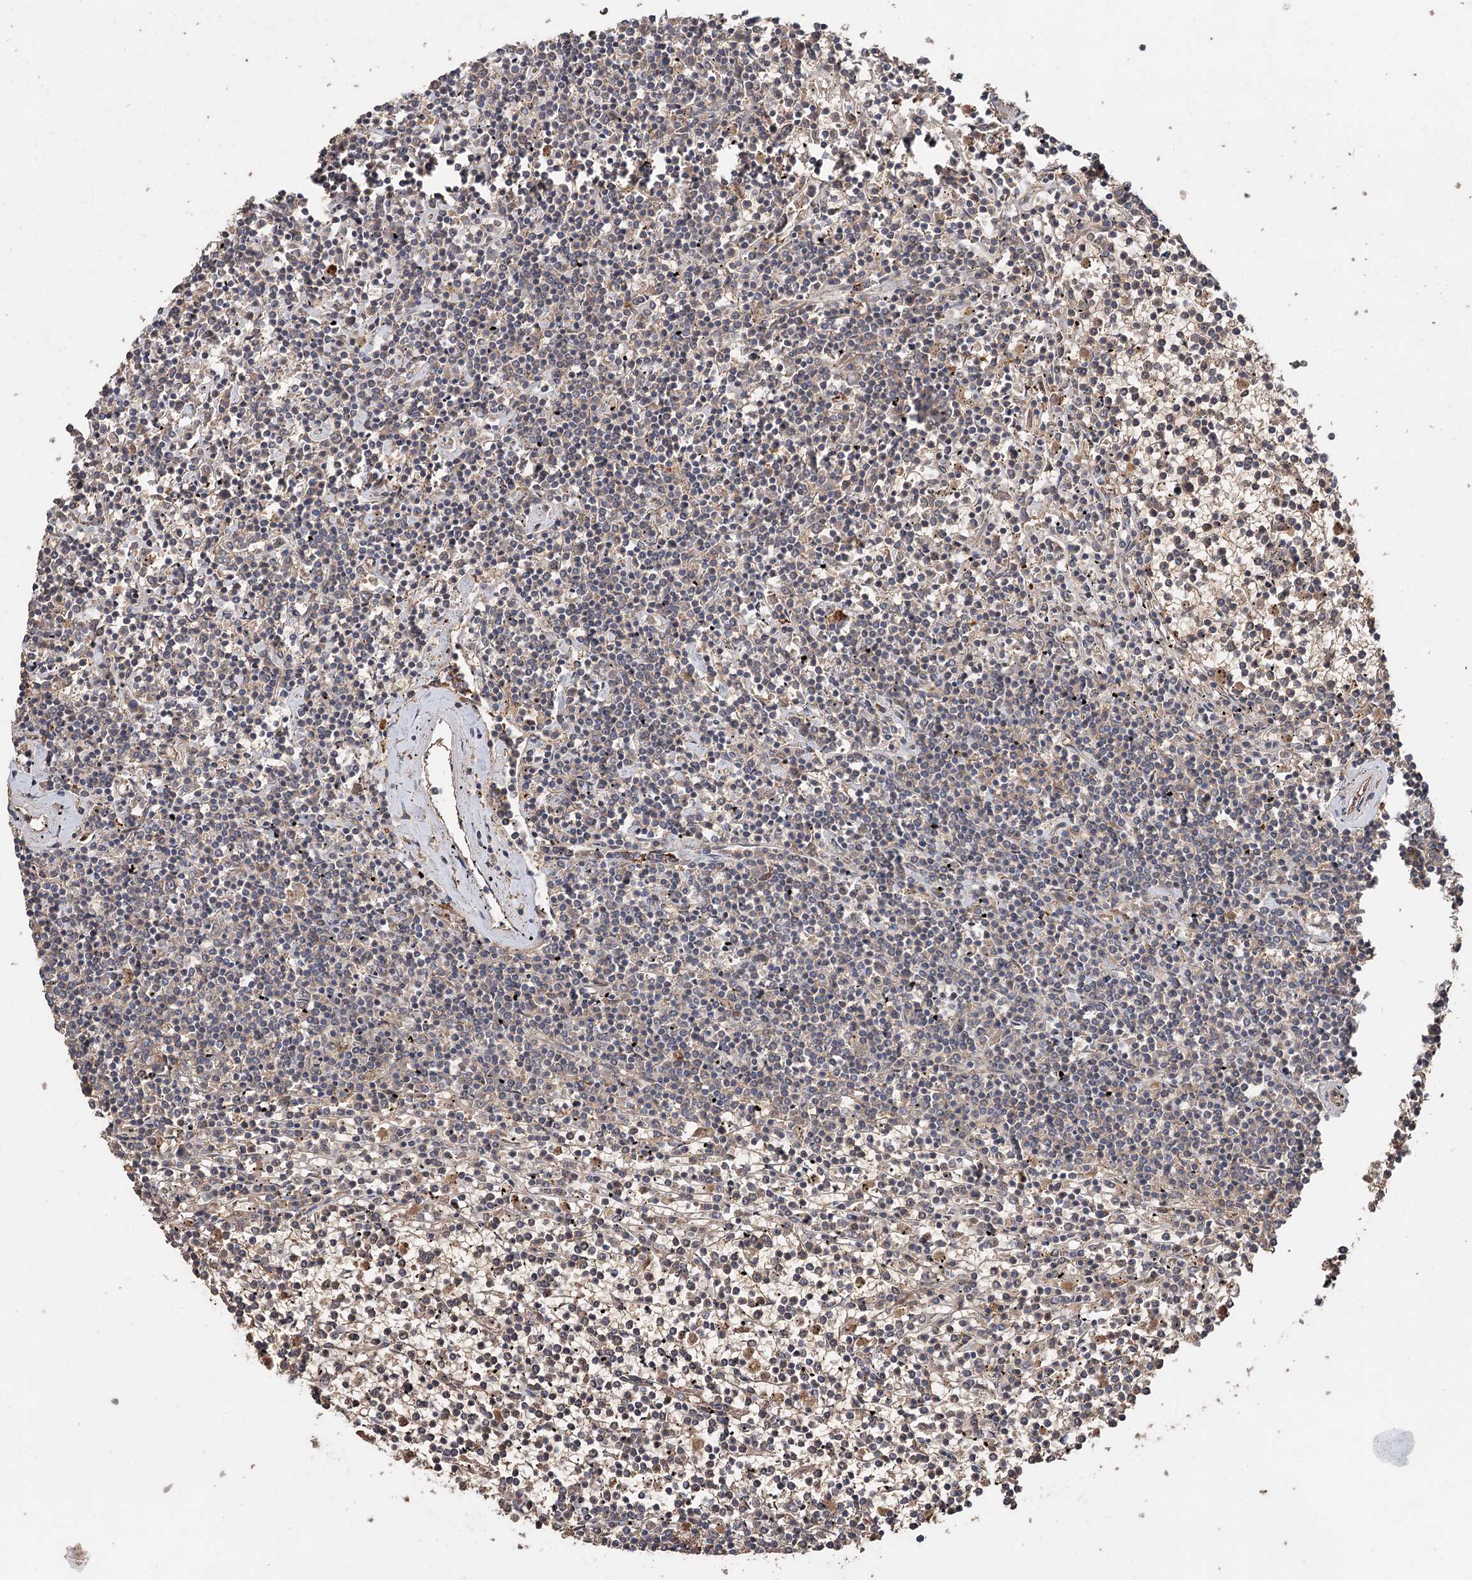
{"staining": {"intensity": "negative", "quantity": "none", "location": "none"}, "tissue": "lymphoma", "cell_type": "Tumor cells", "image_type": "cancer", "snomed": [{"axis": "morphology", "description": "Malignant lymphoma, non-Hodgkin's type, Low grade"}, {"axis": "topography", "description": "Spleen"}], "caption": "The micrograph exhibits no staining of tumor cells in lymphoma. (Immunohistochemistry (ihc), brightfield microscopy, high magnification).", "gene": "FBXO7", "patient": {"sex": "female", "age": 19}}